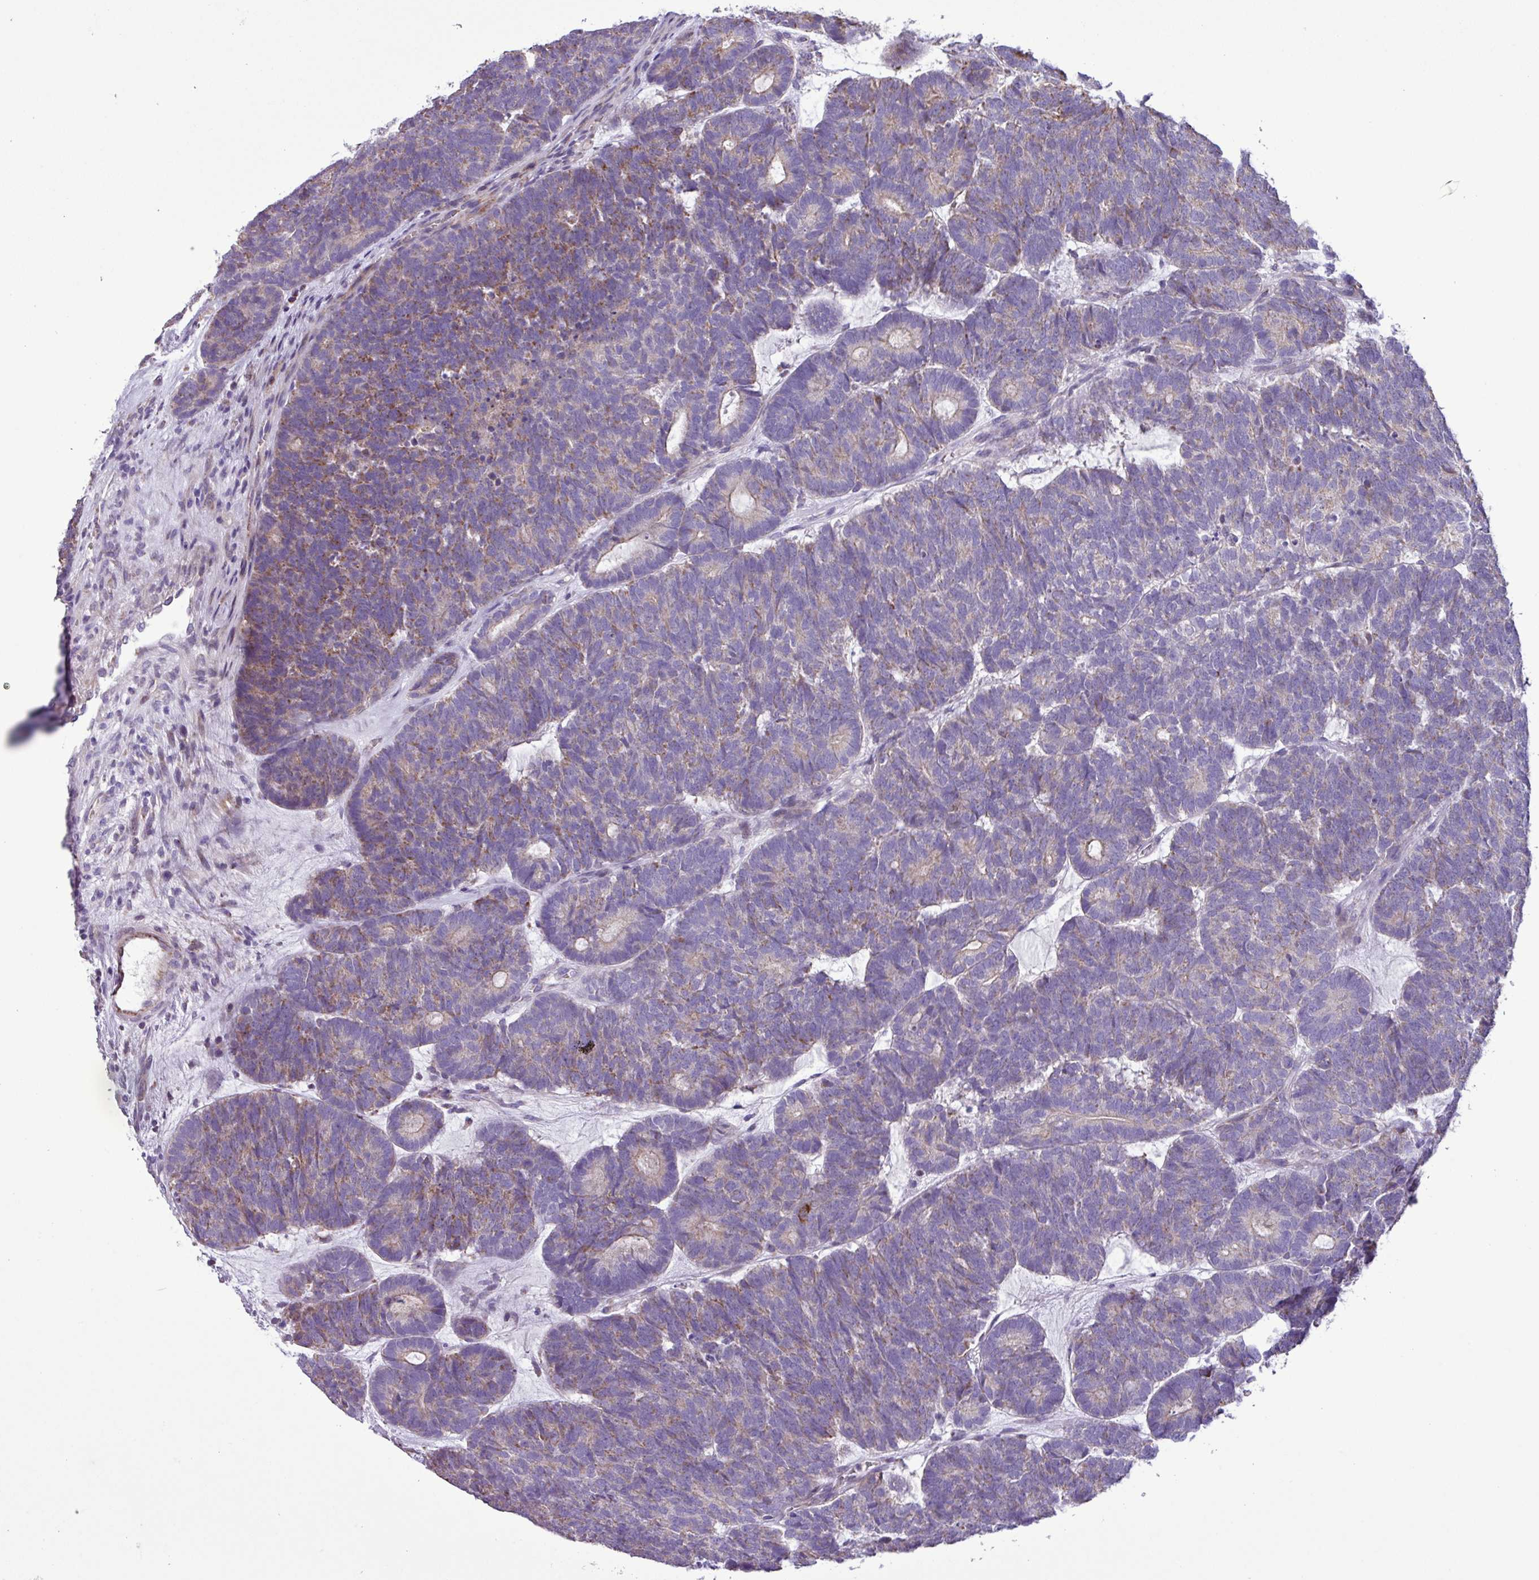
{"staining": {"intensity": "moderate", "quantity": "<25%", "location": "cytoplasmic/membranous"}, "tissue": "head and neck cancer", "cell_type": "Tumor cells", "image_type": "cancer", "snomed": [{"axis": "morphology", "description": "Adenocarcinoma, NOS"}, {"axis": "topography", "description": "Head-Neck"}], "caption": "Protein staining of head and neck cancer tissue shows moderate cytoplasmic/membranous staining in approximately <25% of tumor cells.", "gene": "FAM183A", "patient": {"sex": "female", "age": 81}}